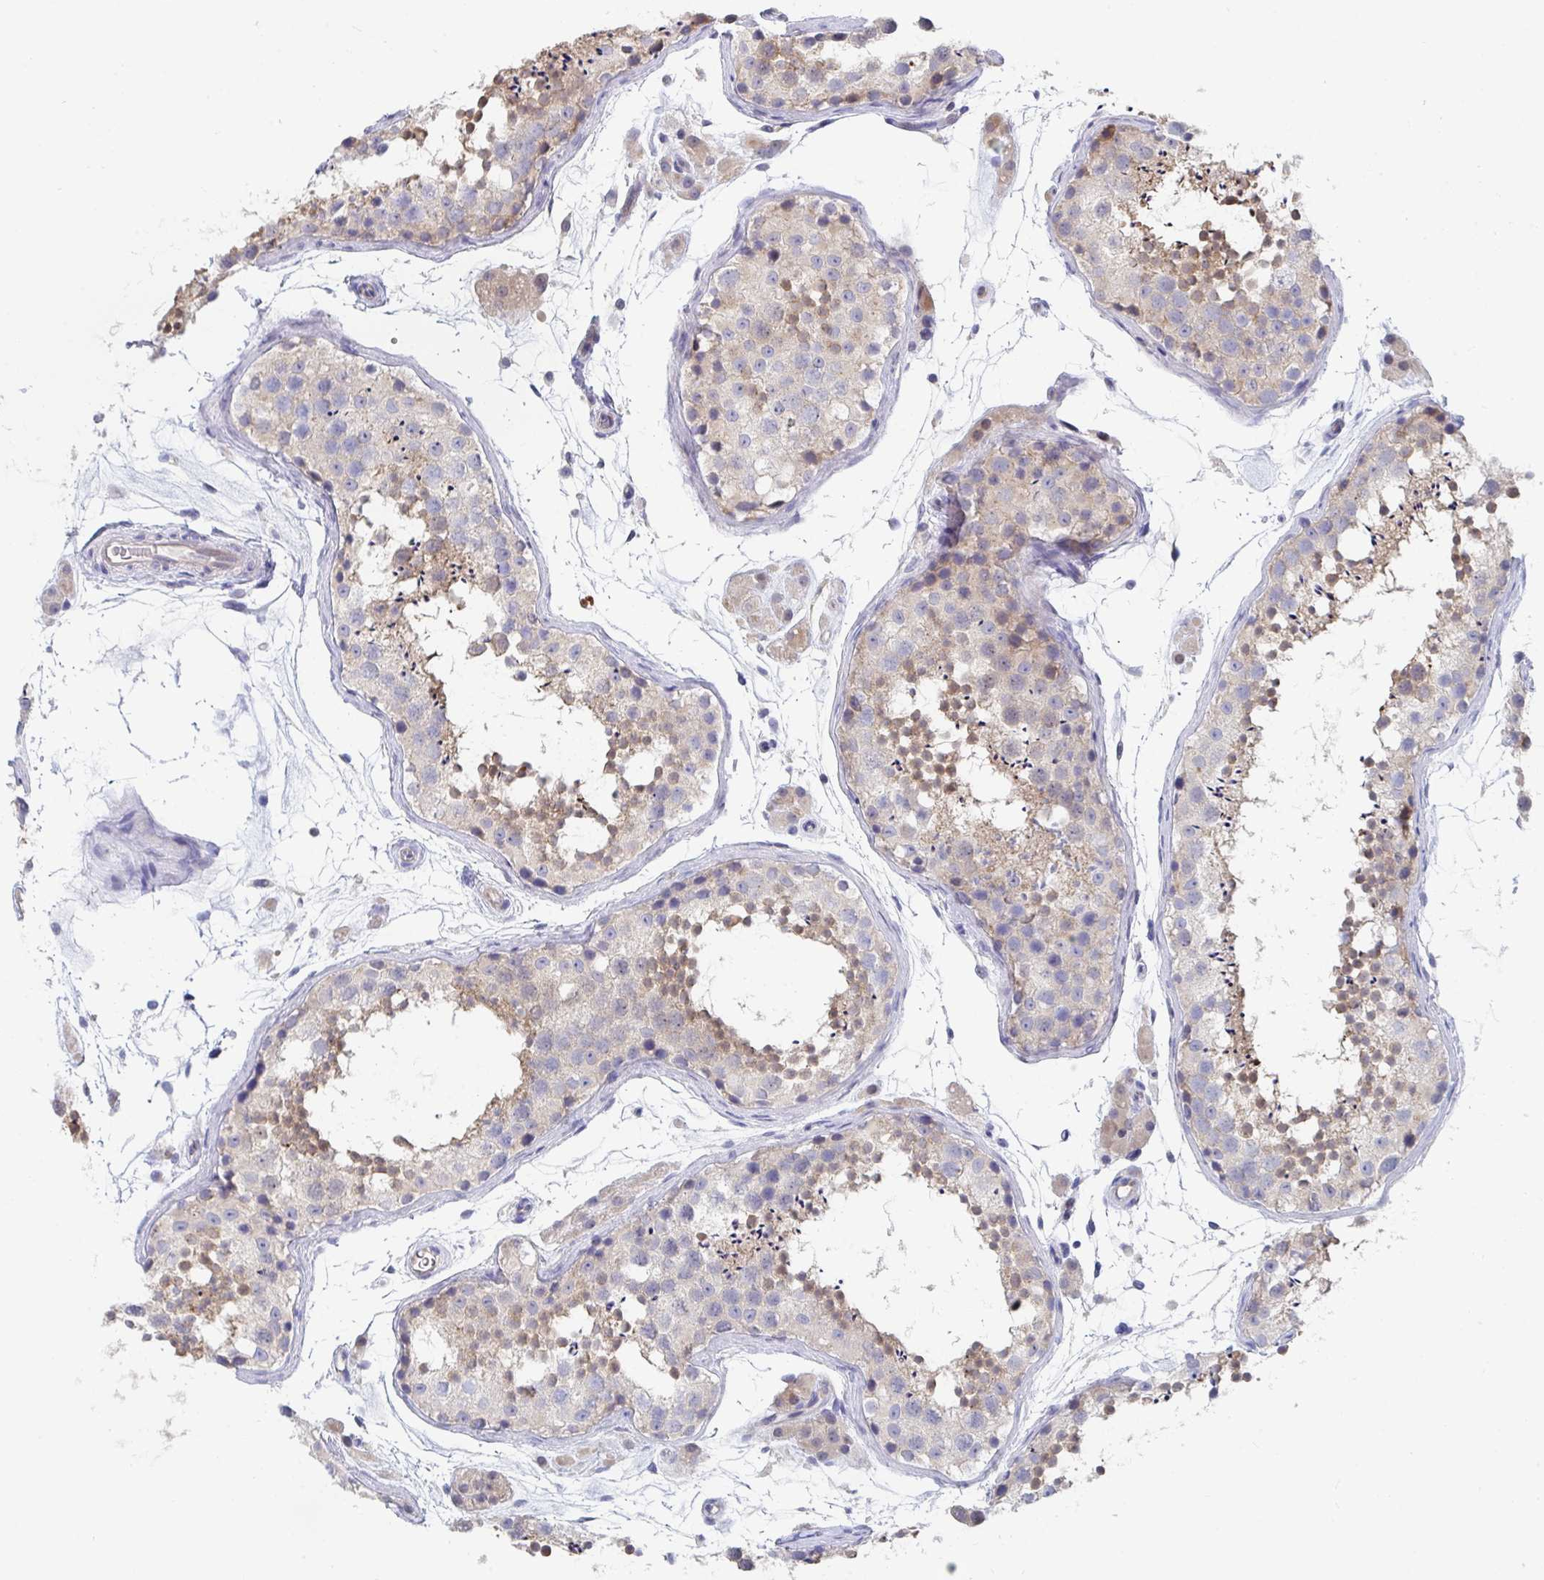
{"staining": {"intensity": "moderate", "quantity": "<25%", "location": "cytoplasmic/membranous,nuclear"}, "tissue": "testis", "cell_type": "Cells in seminiferous ducts", "image_type": "normal", "snomed": [{"axis": "morphology", "description": "Normal tissue, NOS"}, {"axis": "topography", "description": "Testis"}], "caption": "Human testis stained with a brown dye displays moderate cytoplasmic/membranous,nuclear positive expression in approximately <25% of cells in seminiferous ducts.", "gene": "P2RX3", "patient": {"sex": "male", "age": 41}}